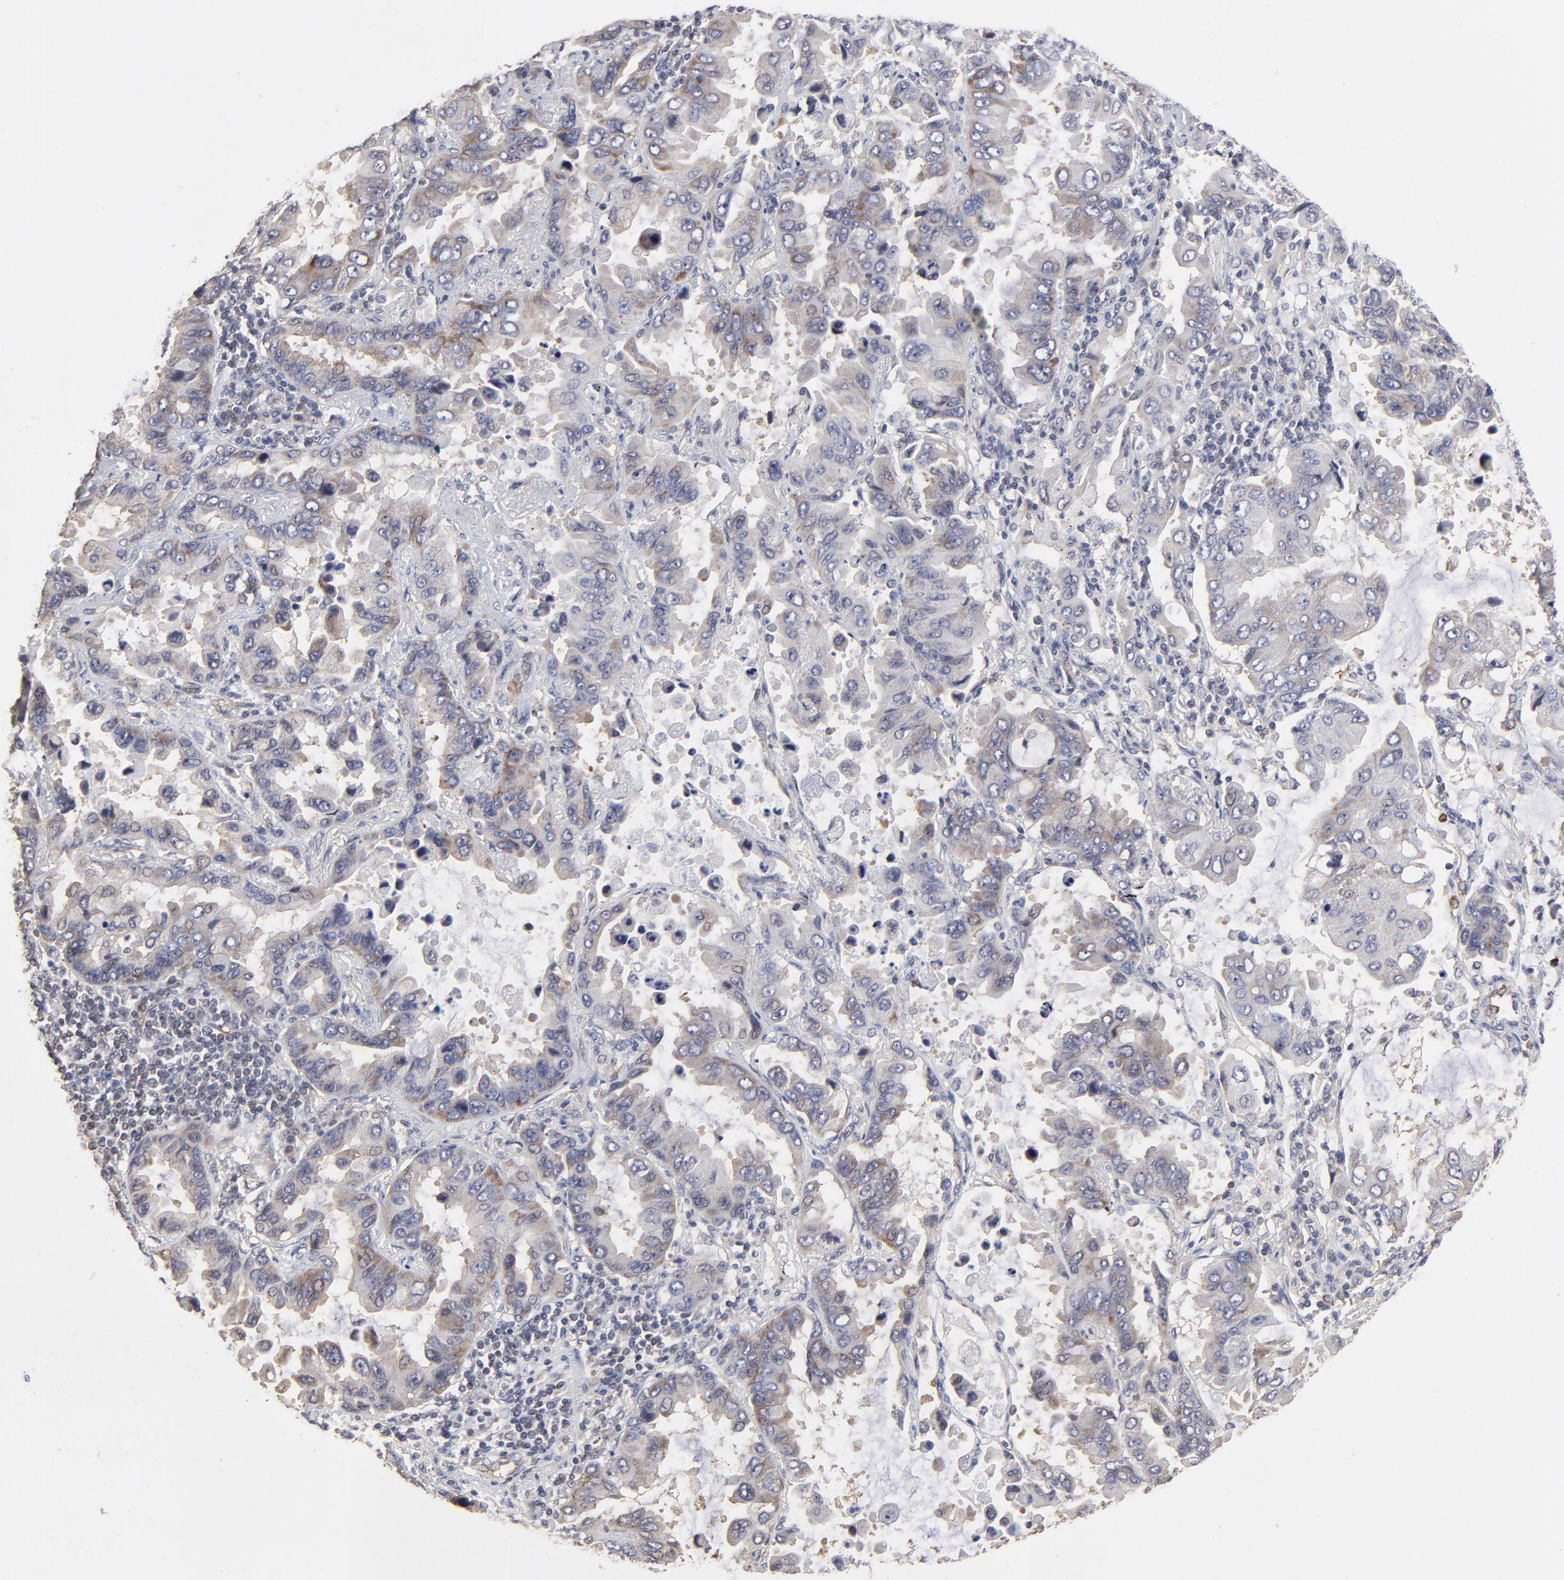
{"staining": {"intensity": "weak", "quantity": "25%-75%", "location": "cytoplasmic/membranous"}, "tissue": "lung cancer", "cell_type": "Tumor cells", "image_type": "cancer", "snomed": [{"axis": "morphology", "description": "Adenocarcinoma, NOS"}, {"axis": "topography", "description": "Lung"}], "caption": "Lung cancer (adenocarcinoma) stained with DAB immunohistochemistry shows low levels of weak cytoplasmic/membranous staining in about 25%-75% of tumor cells. The staining was performed using DAB (3,3'-diaminobenzidine) to visualize the protein expression in brown, while the nuclei were stained in blue with hematoxylin (Magnification: 20x).", "gene": "ZNF157", "patient": {"sex": "male", "age": 64}}